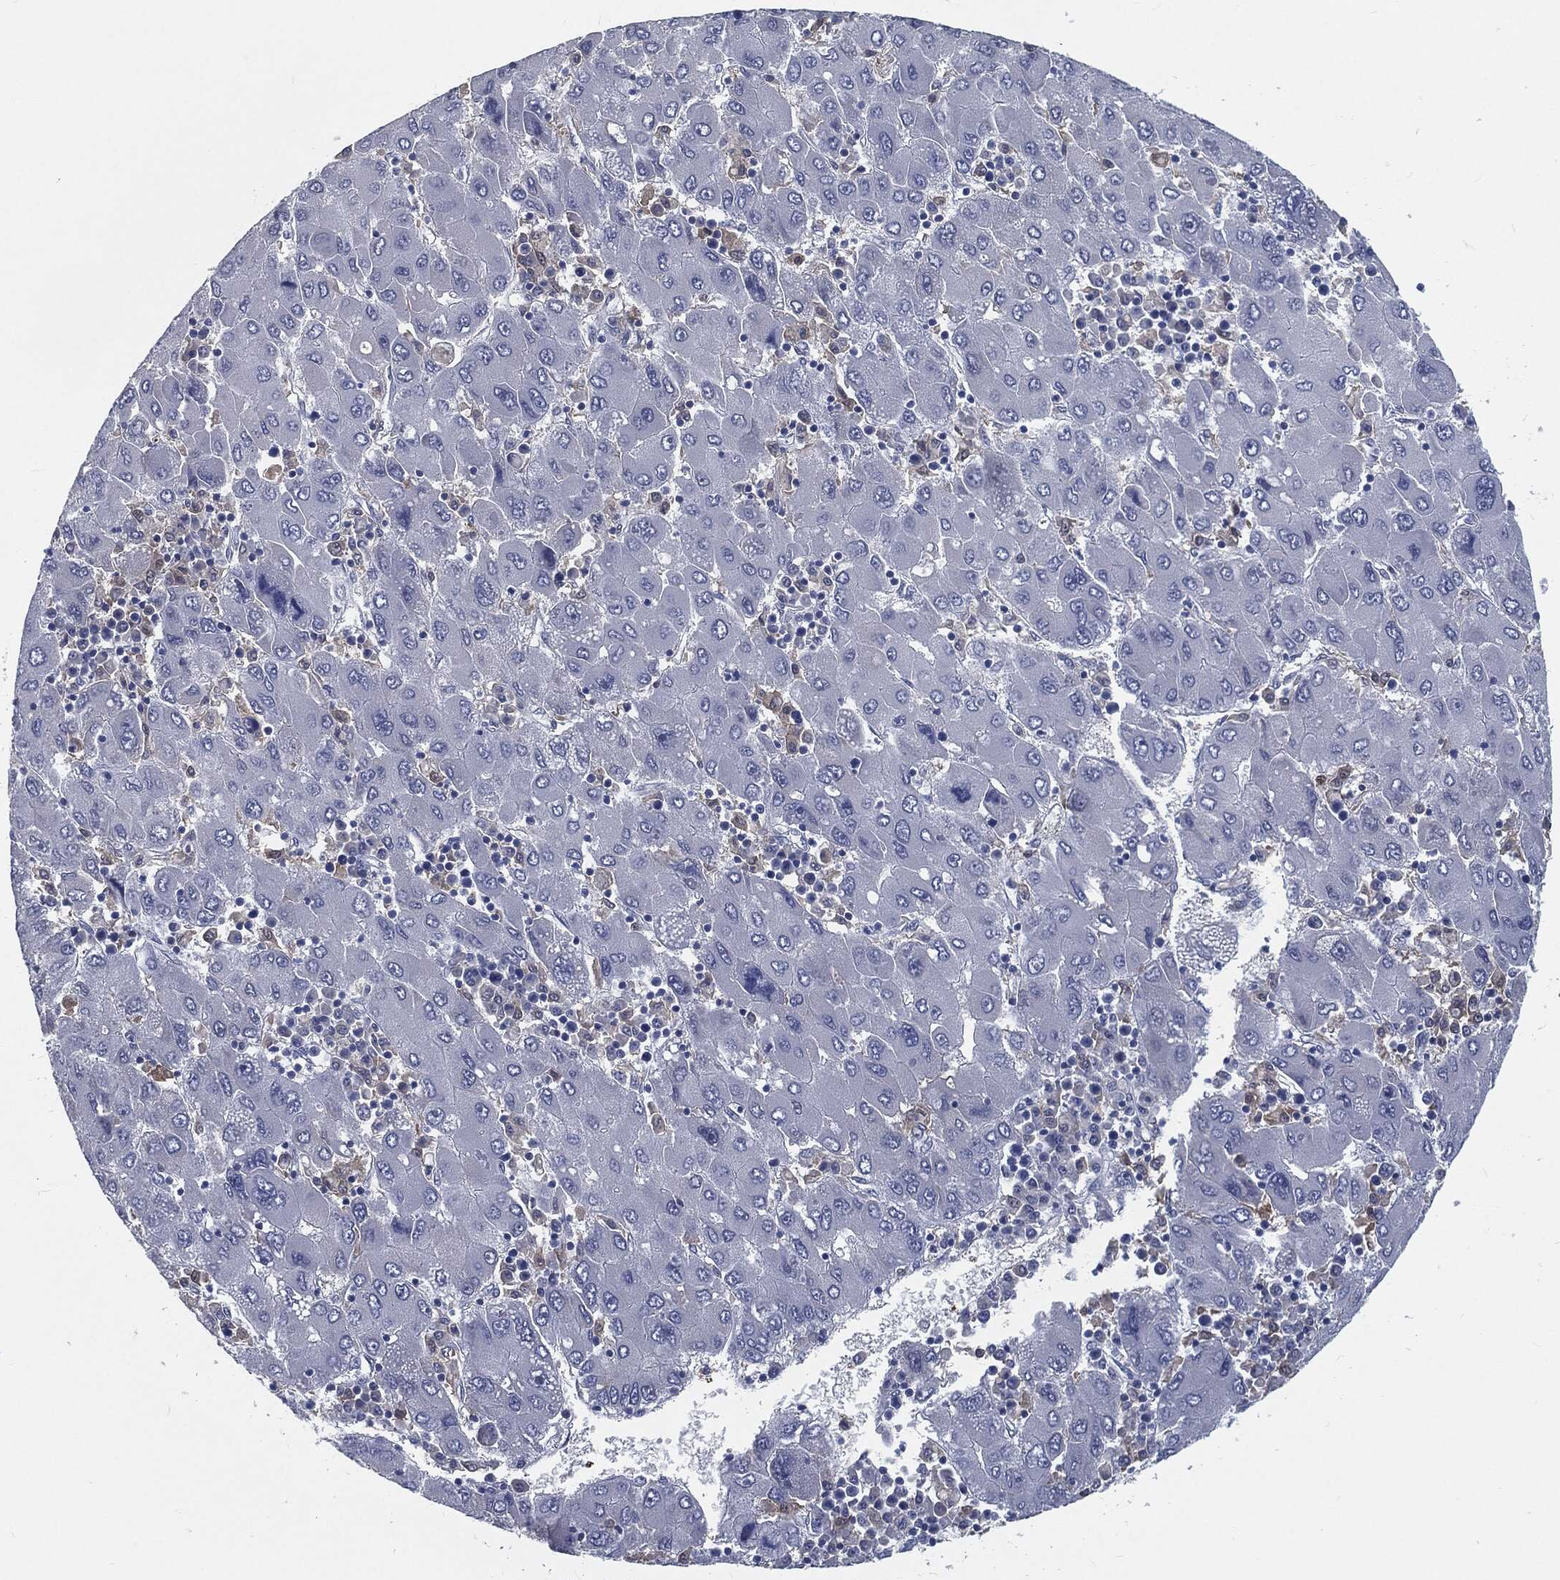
{"staining": {"intensity": "negative", "quantity": "none", "location": "none"}, "tissue": "liver cancer", "cell_type": "Tumor cells", "image_type": "cancer", "snomed": [{"axis": "morphology", "description": "Carcinoma, Hepatocellular, NOS"}, {"axis": "topography", "description": "Liver"}], "caption": "An IHC photomicrograph of hepatocellular carcinoma (liver) is shown. There is no staining in tumor cells of hepatocellular carcinoma (liver).", "gene": "PROM1", "patient": {"sex": "male", "age": 75}}